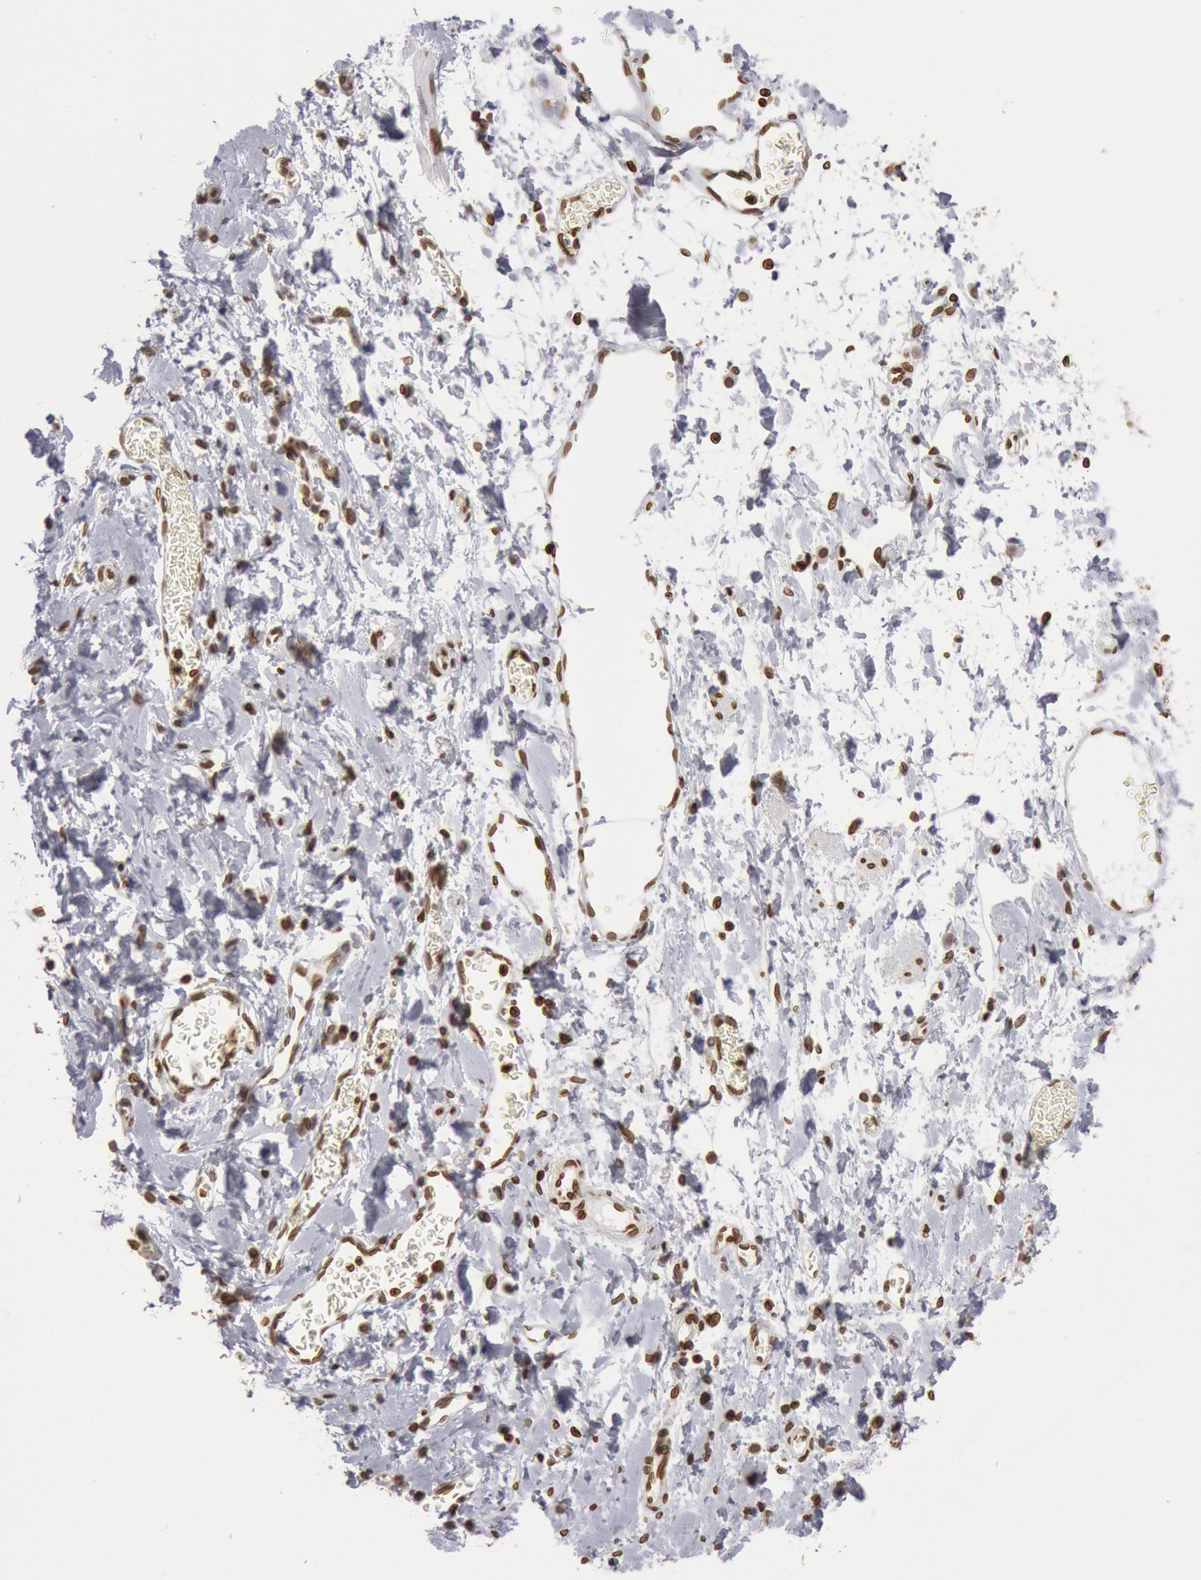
{"staining": {"intensity": "moderate", "quantity": ">75%", "location": "nuclear"}, "tissue": "esophagus", "cell_type": "Squamous epithelial cells", "image_type": "normal", "snomed": [{"axis": "morphology", "description": "Normal tissue, NOS"}, {"axis": "topography", "description": "Esophagus"}], "caption": "The immunohistochemical stain labels moderate nuclear staining in squamous epithelial cells of benign esophagus. The staining was performed using DAB (3,3'-diaminobenzidine) to visualize the protein expression in brown, while the nuclei were stained in blue with hematoxylin (Magnification: 20x).", "gene": "SUN2", "patient": {"sex": "male", "age": 70}}